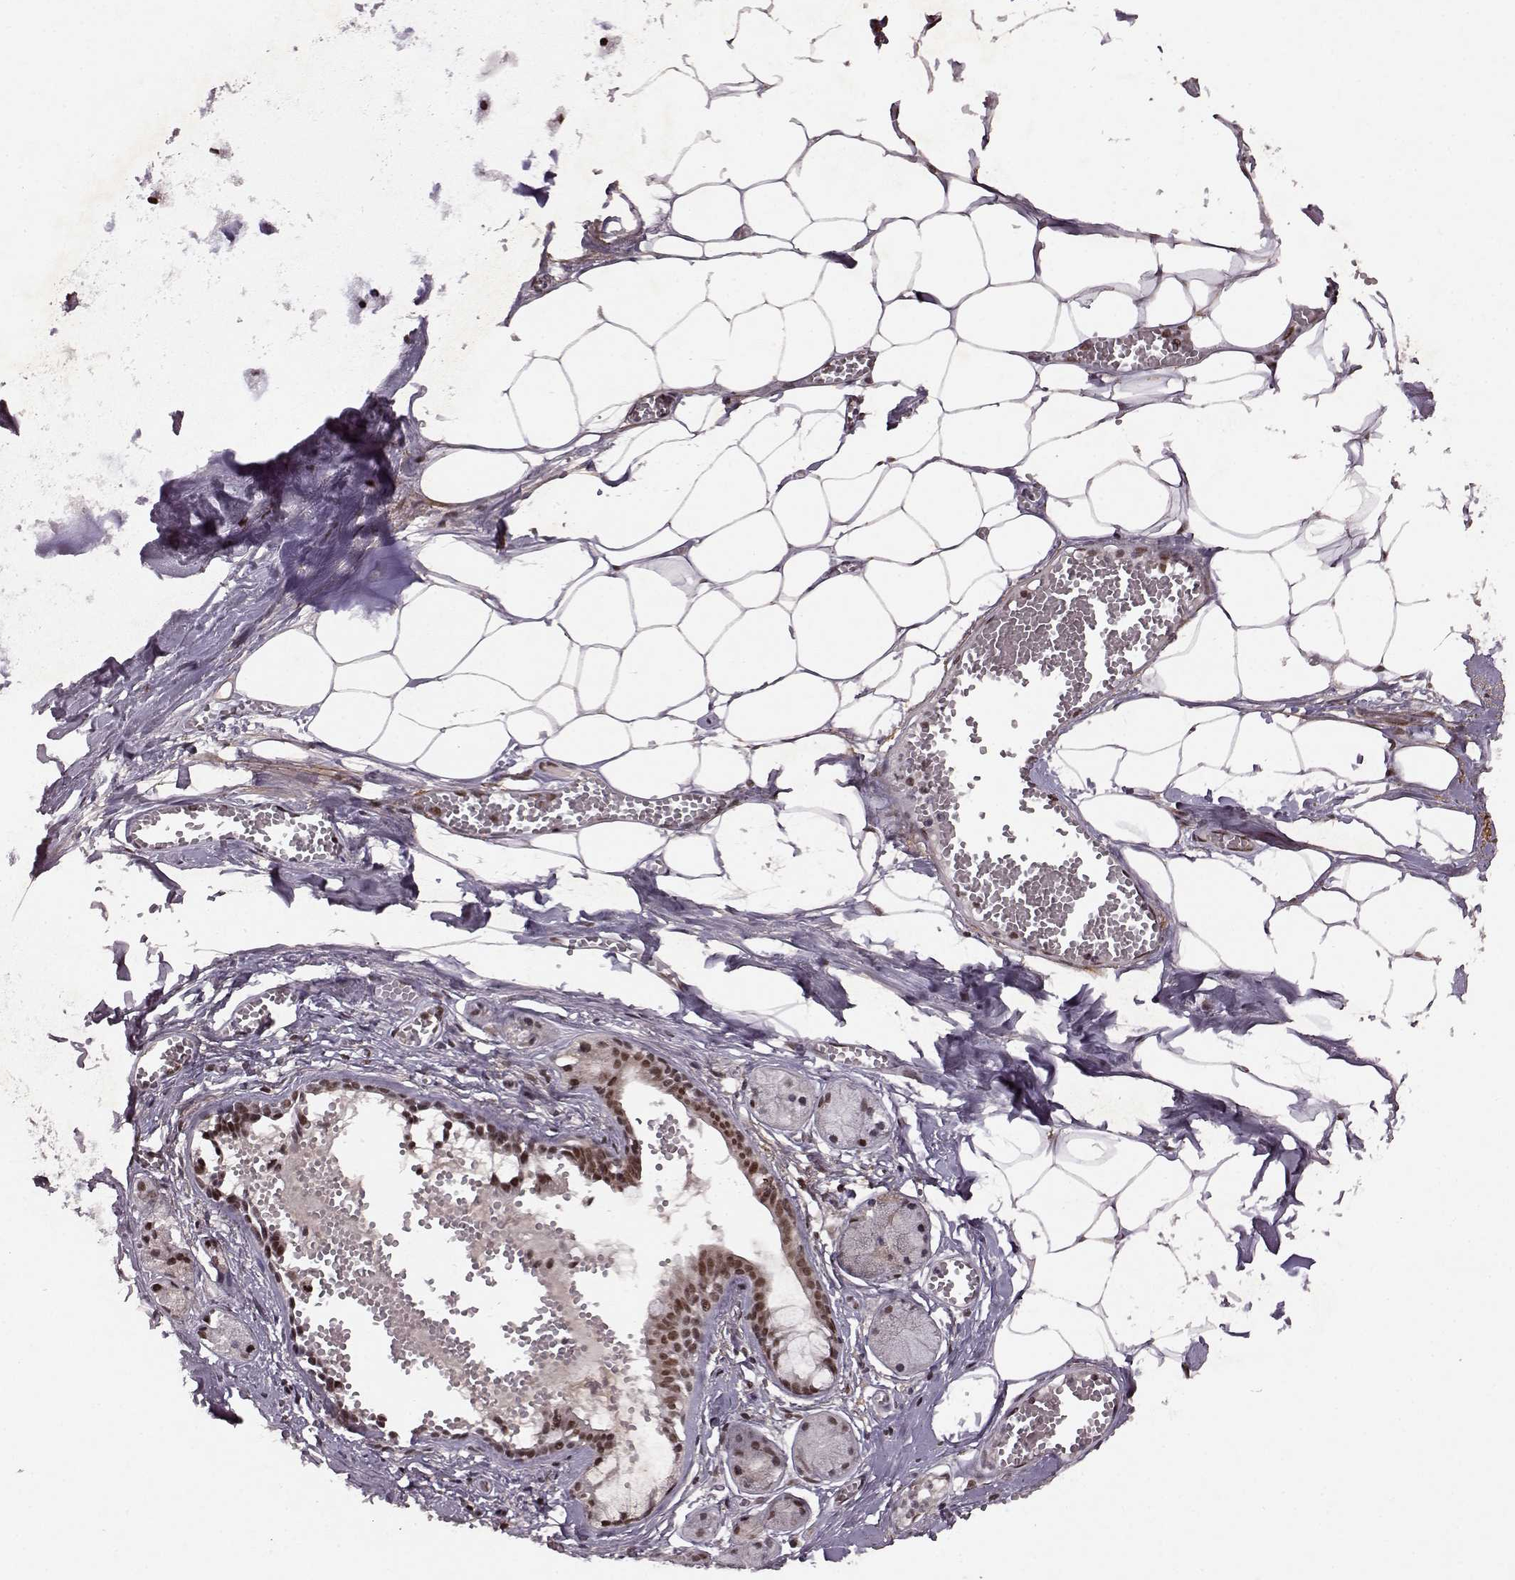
{"staining": {"intensity": "weak", "quantity": ">75%", "location": "nuclear"}, "tissue": "adipose tissue", "cell_type": "Adipocytes", "image_type": "normal", "snomed": [{"axis": "morphology", "description": "Normal tissue, NOS"}, {"axis": "morphology", "description": "Squamous cell carcinoma, NOS"}, {"axis": "topography", "description": "Cartilage tissue"}, {"axis": "topography", "description": "Lung"}], "caption": "DAB immunohistochemical staining of unremarkable human adipose tissue demonstrates weak nuclear protein positivity in about >75% of adipocytes.", "gene": "RRAGD", "patient": {"sex": "male", "age": 66}}